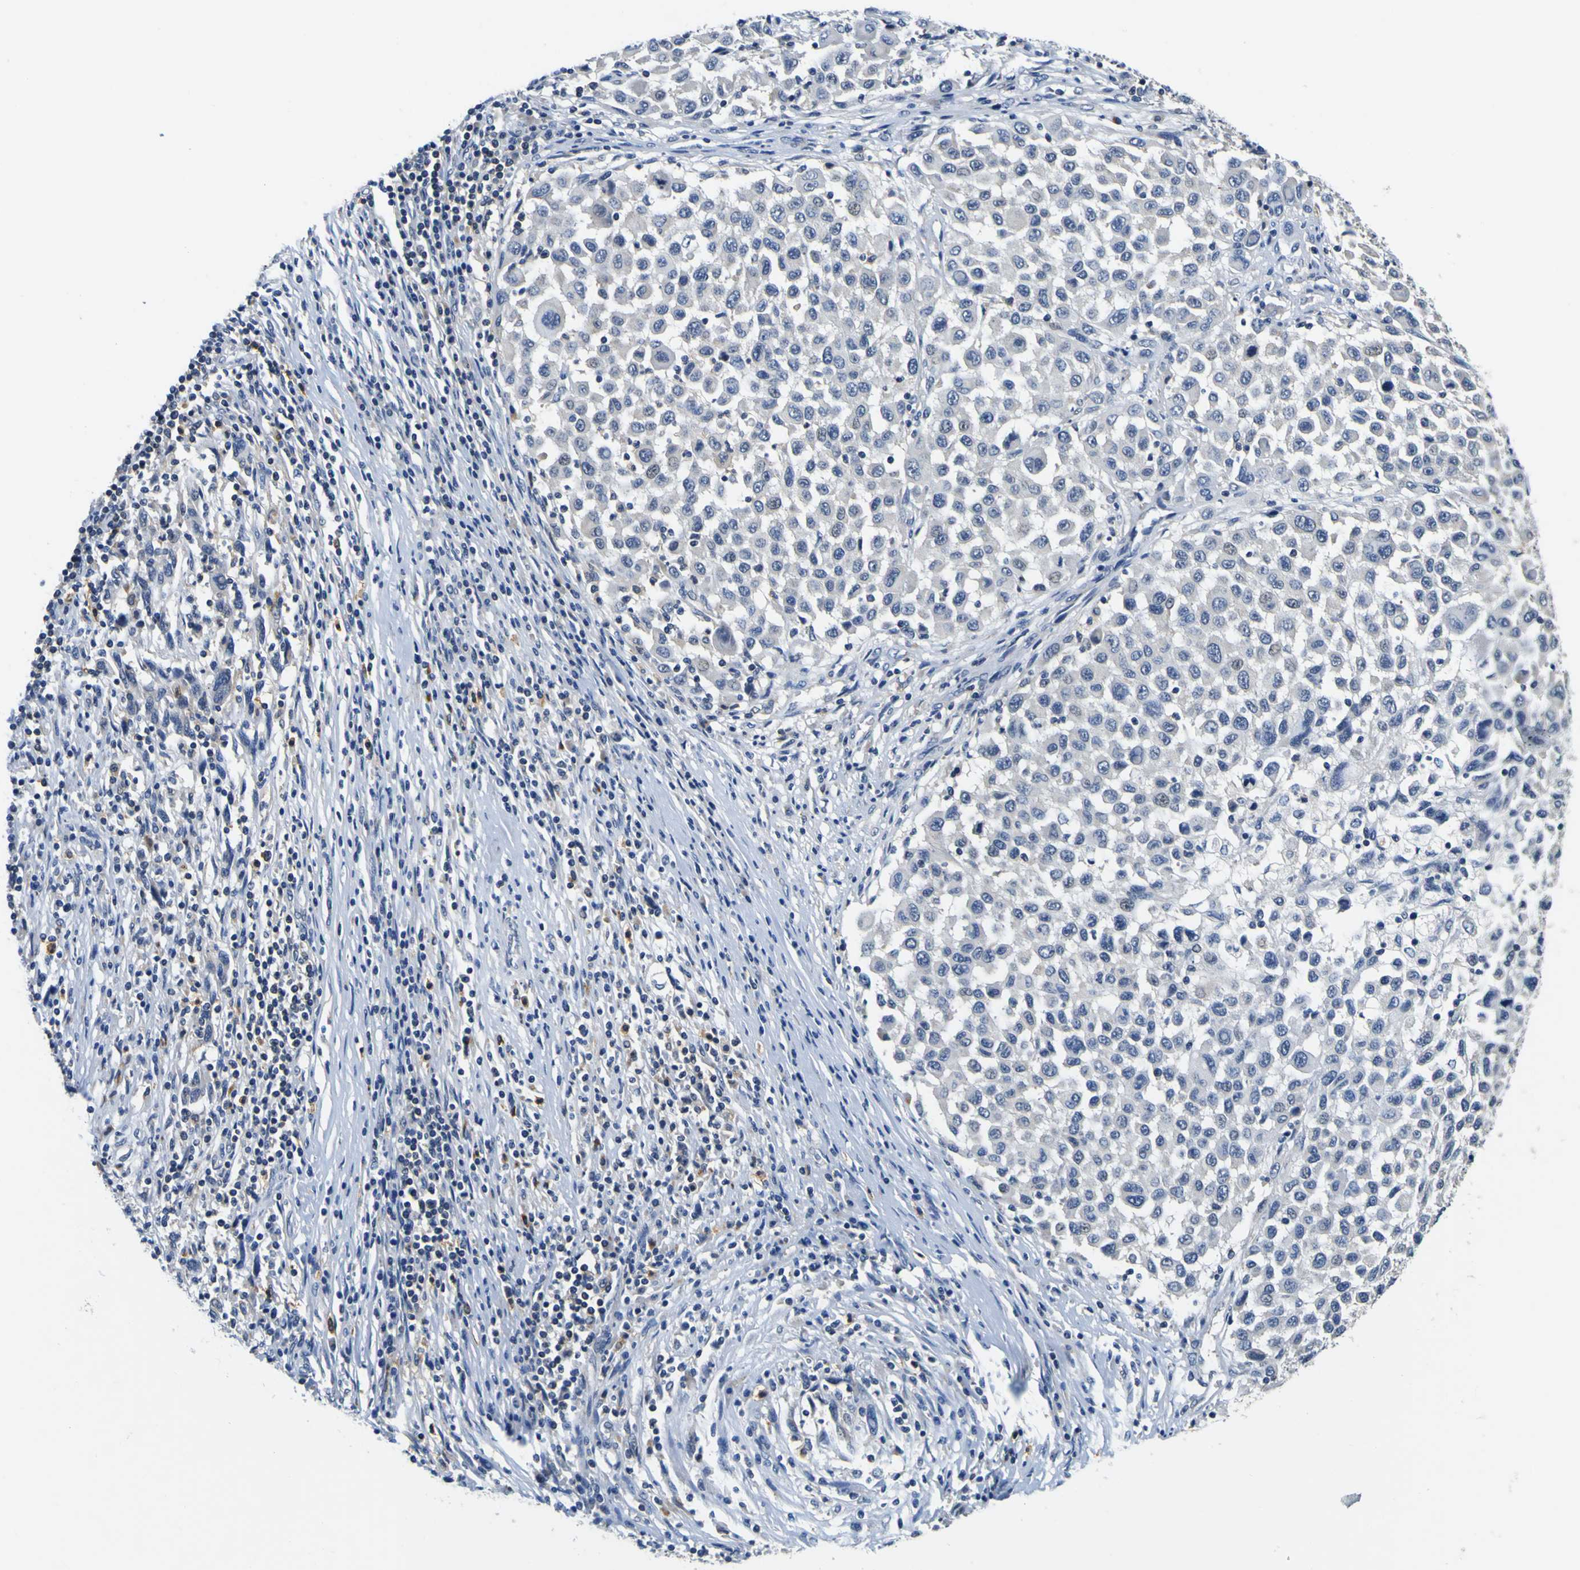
{"staining": {"intensity": "negative", "quantity": "none", "location": "none"}, "tissue": "melanoma", "cell_type": "Tumor cells", "image_type": "cancer", "snomed": [{"axis": "morphology", "description": "Malignant melanoma, Metastatic site"}, {"axis": "topography", "description": "Lymph node"}], "caption": "DAB immunohistochemical staining of human malignant melanoma (metastatic site) reveals no significant expression in tumor cells.", "gene": "TNIK", "patient": {"sex": "male", "age": 61}}